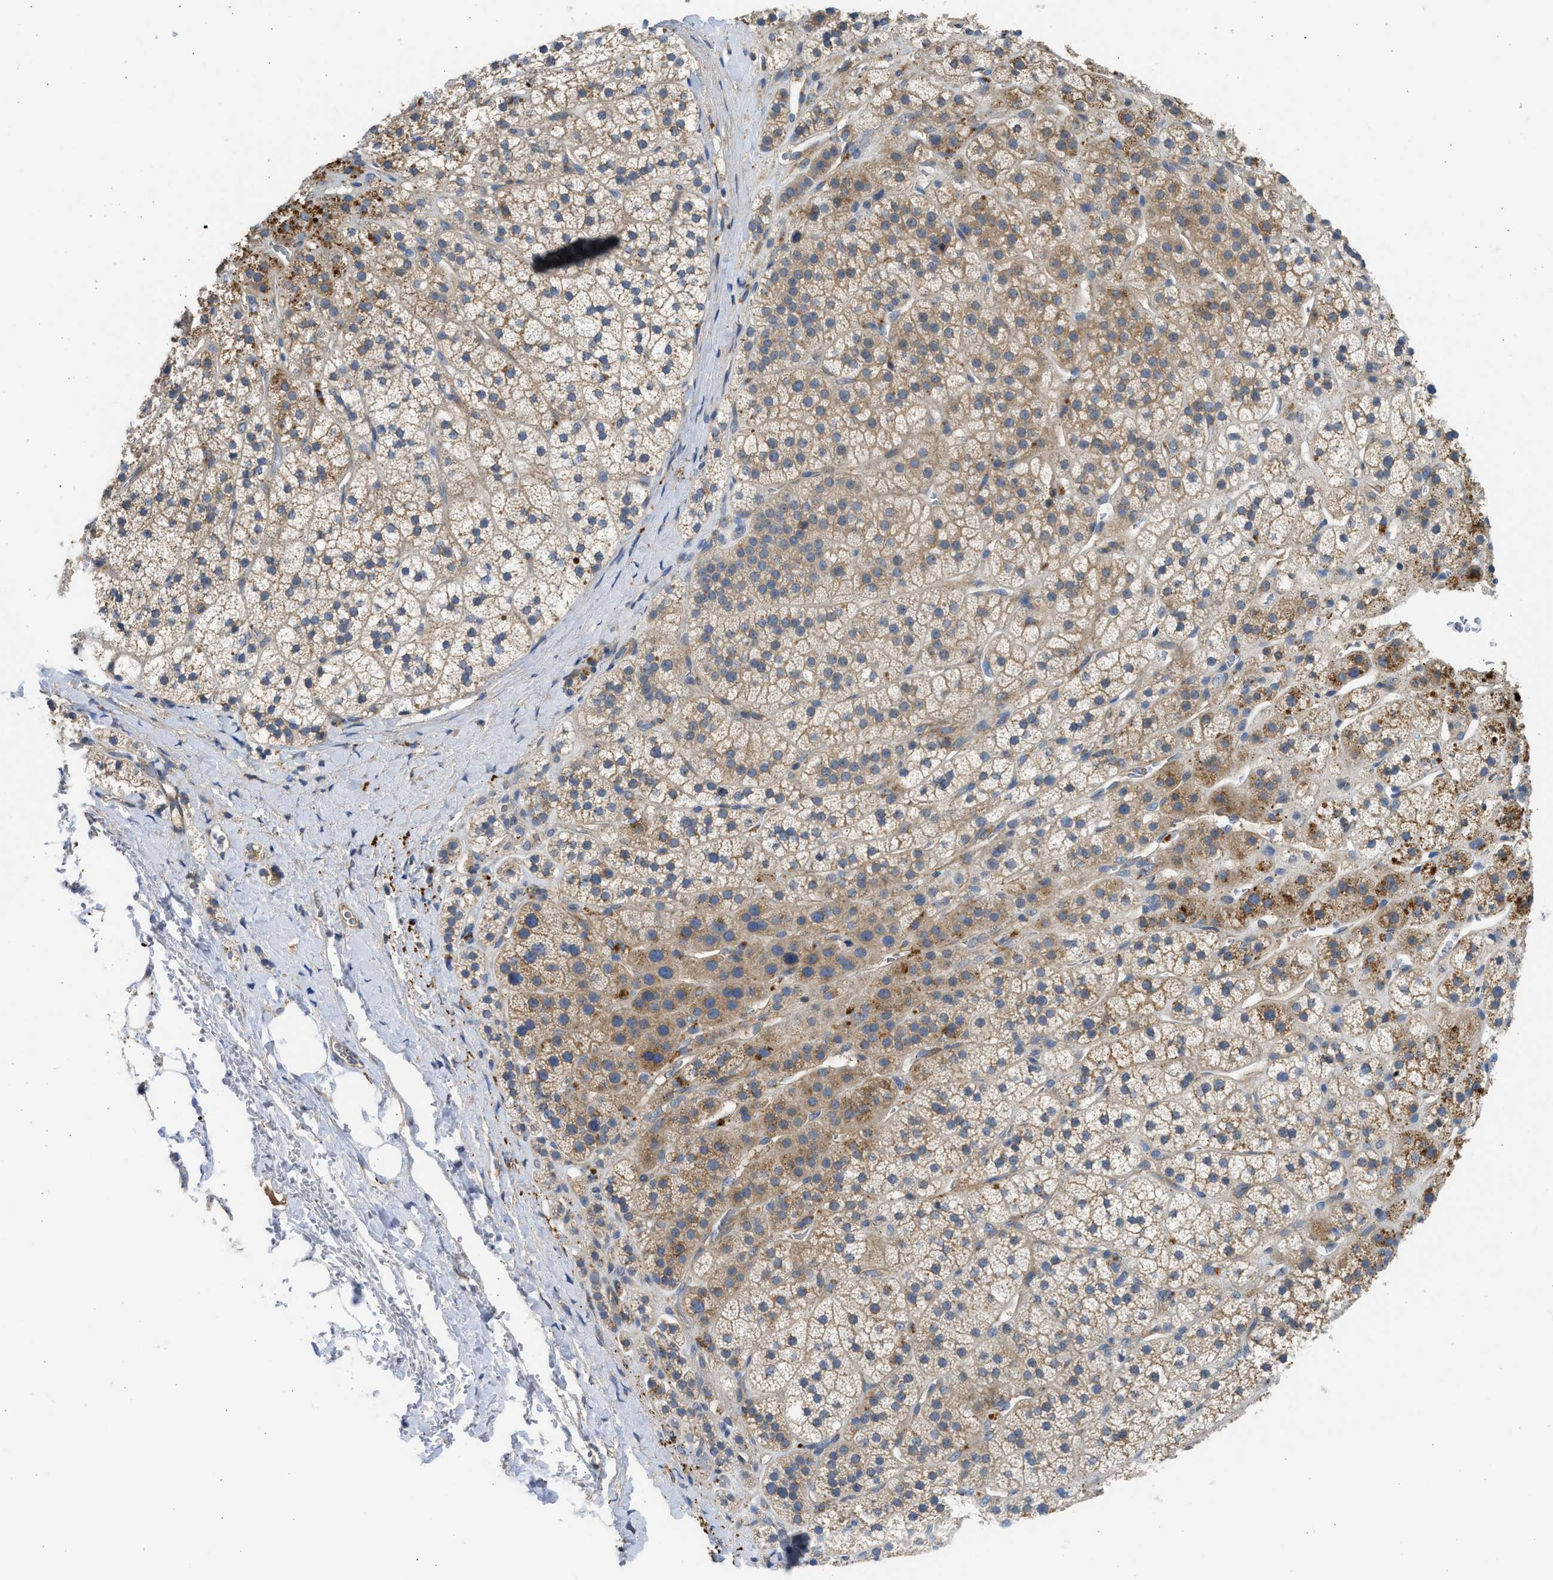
{"staining": {"intensity": "moderate", "quantity": ">75%", "location": "cytoplasmic/membranous"}, "tissue": "adrenal gland", "cell_type": "Glandular cells", "image_type": "normal", "snomed": [{"axis": "morphology", "description": "Normal tissue, NOS"}, {"axis": "topography", "description": "Adrenal gland"}], "caption": "IHC (DAB) staining of normal human adrenal gland reveals moderate cytoplasmic/membranous protein expression in approximately >75% of glandular cells. (brown staining indicates protein expression, while blue staining denotes nuclei).", "gene": "CSRNP2", "patient": {"sex": "male", "age": 56}}